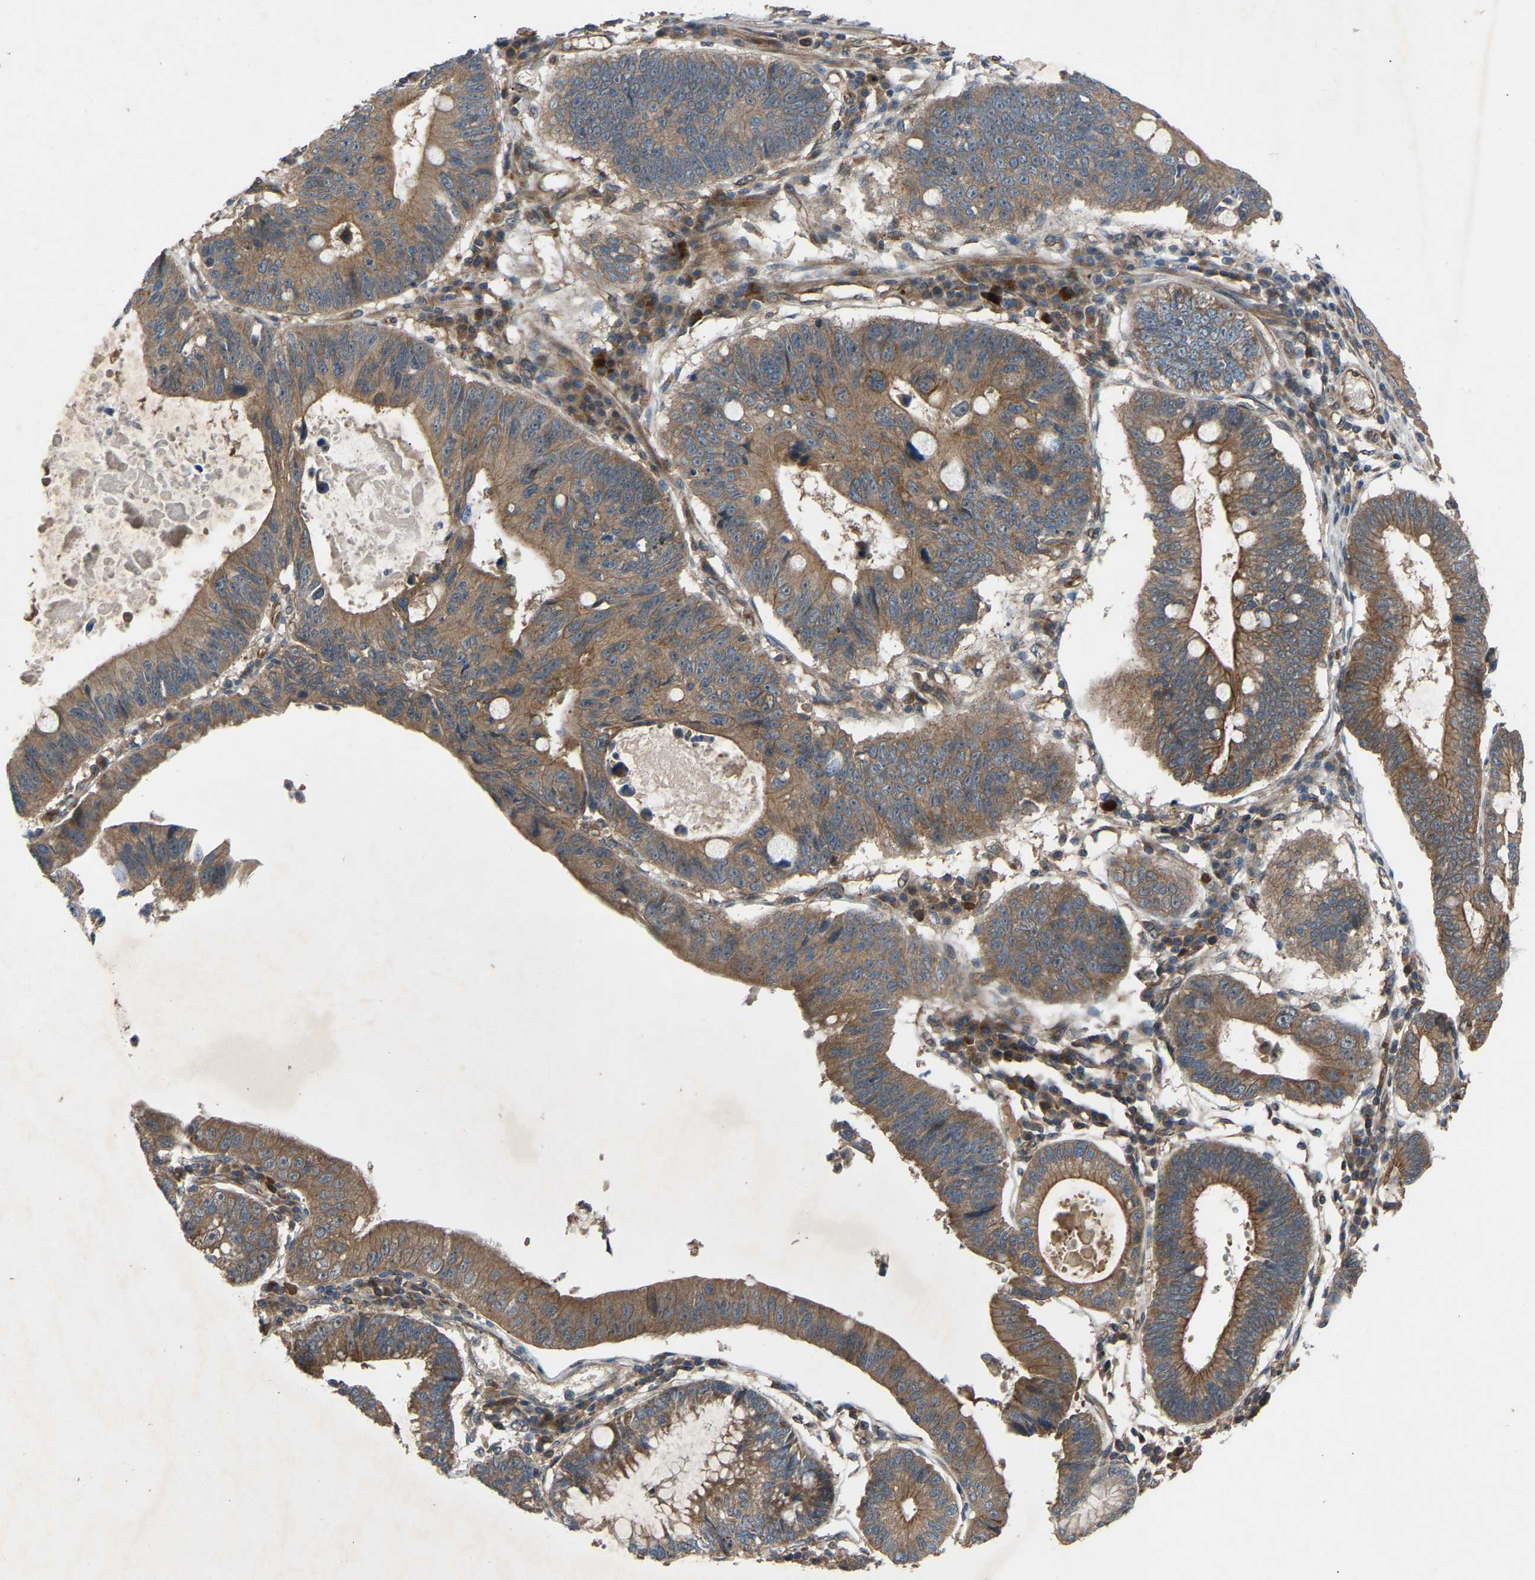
{"staining": {"intensity": "moderate", "quantity": ">75%", "location": "cytoplasmic/membranous"}, "tissue": "stomach cancer", "cell_type": "Tumor cells", "image_type": "cancer", "snomed": [{"axis": "morphology", "description": "Adenocarcinoma, NOS"}, {"axis": "topography", "description": "Stomach"}], "caption": "Approximately >75% of tumor cells in adenocarcinoma (stomach) reveal moderate cytoplasmic/membranous protein staining as visualized by brown immunohistochemical staining.", "gene": "GAS2L1", "patient": {"sex": "male", "age": 59}}